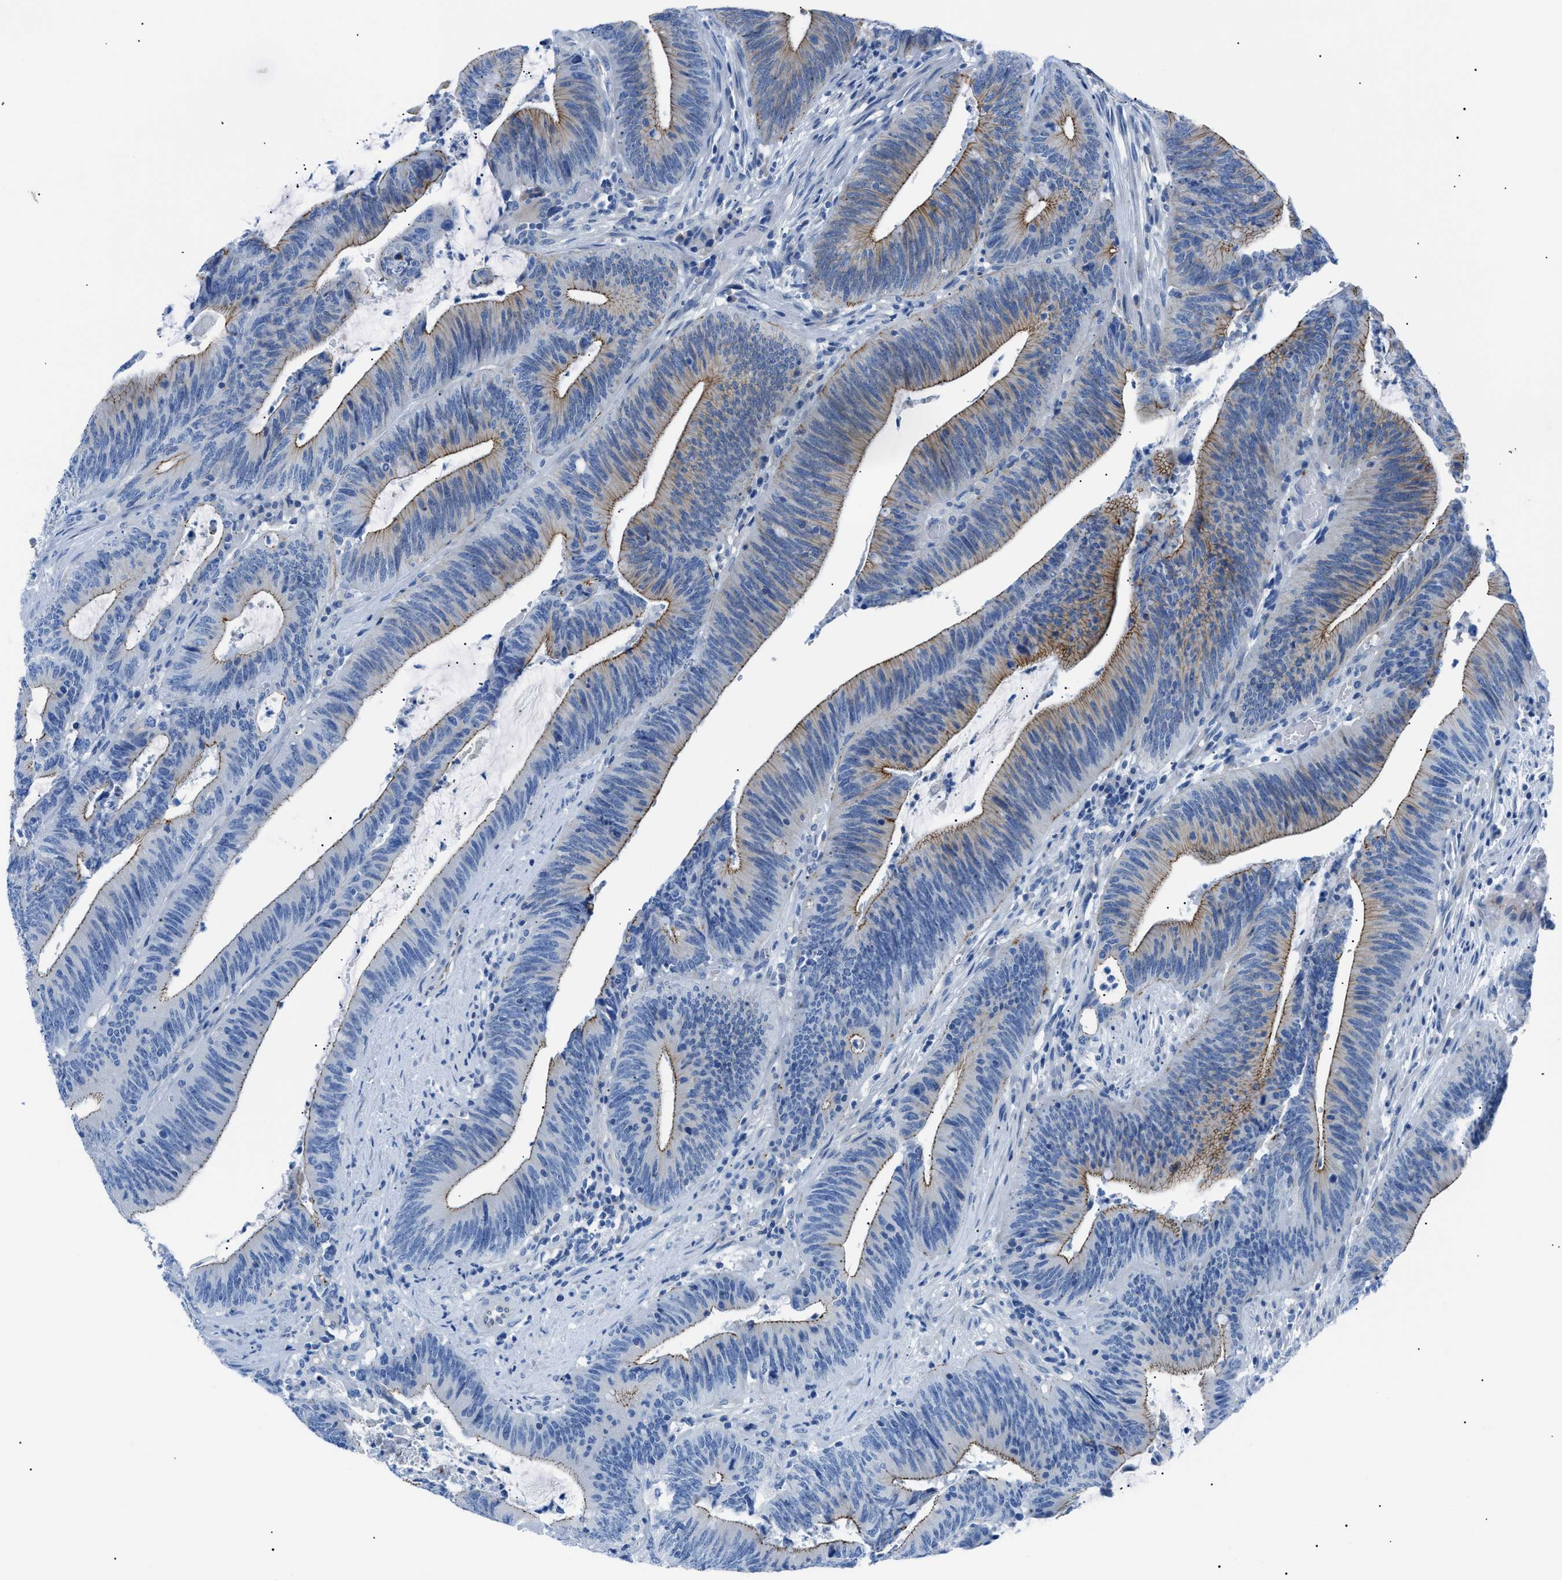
{"staining": {"intensity": "moderate", "quantity": ">75%", "location": "cytoplasmic/membranous"}, "tissue": "colorectal cancer", "cell_type": "Tumor cells", "image_type": "cancer", "snomed": [{"axis": "morphology", "description": "Normal tissue, NOS"}, {"axis": "morphology", "description": "Adenocarcinoma, NOS"}, {"axis": "topography", "description": "Rectum"}], "caption": "Protein expression analysis of adenocarcinoma (colorectal) displays moderate cytoplasmic/membranous positivity in about >75% of tumor cells.", "gene": "ZDHHC24", "patient": {"sex": "female", "age": 66}}